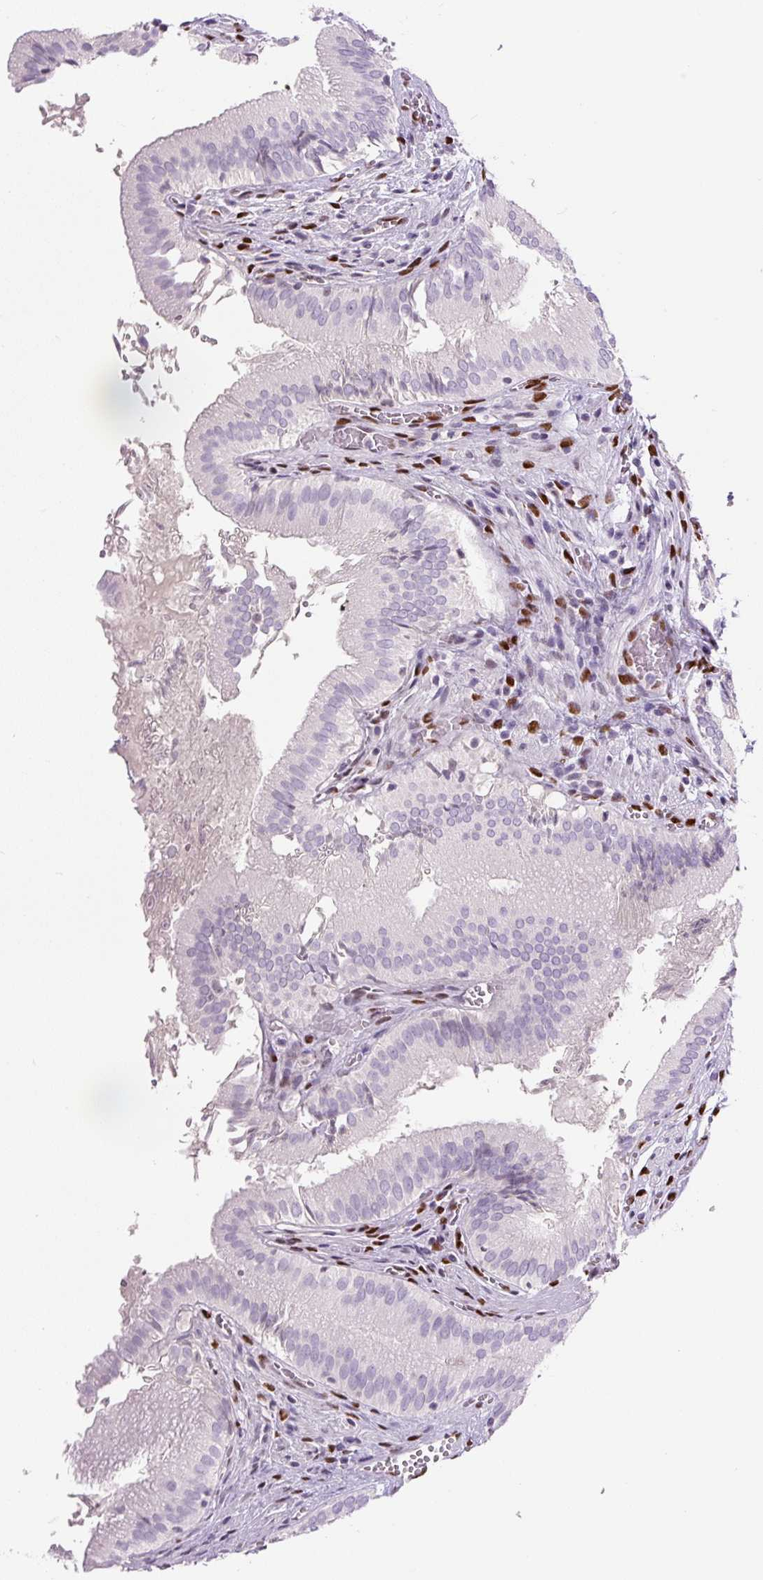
{"staining": {"intensity": "negative", "quantity": "none", "location": "none"}, "tissue": "gallbladder", "cell_type": "Glandular cells", "image_type": "normal", "snomed": [{"axis": "morphology", "description": "Normal tissue, NOS"}, {"axis": "topography", "description": "Gallbladder"}, {"axis": "topography", "description": "Peripheral nerve tissue"}], "caption": "Gallbladder was stained to show a protein in brown. There is no significant staining in glandular cells. Nuclei are stained in blue.", "gene": "ZEB1", "patient": {"sex": "male", "age": 17}}